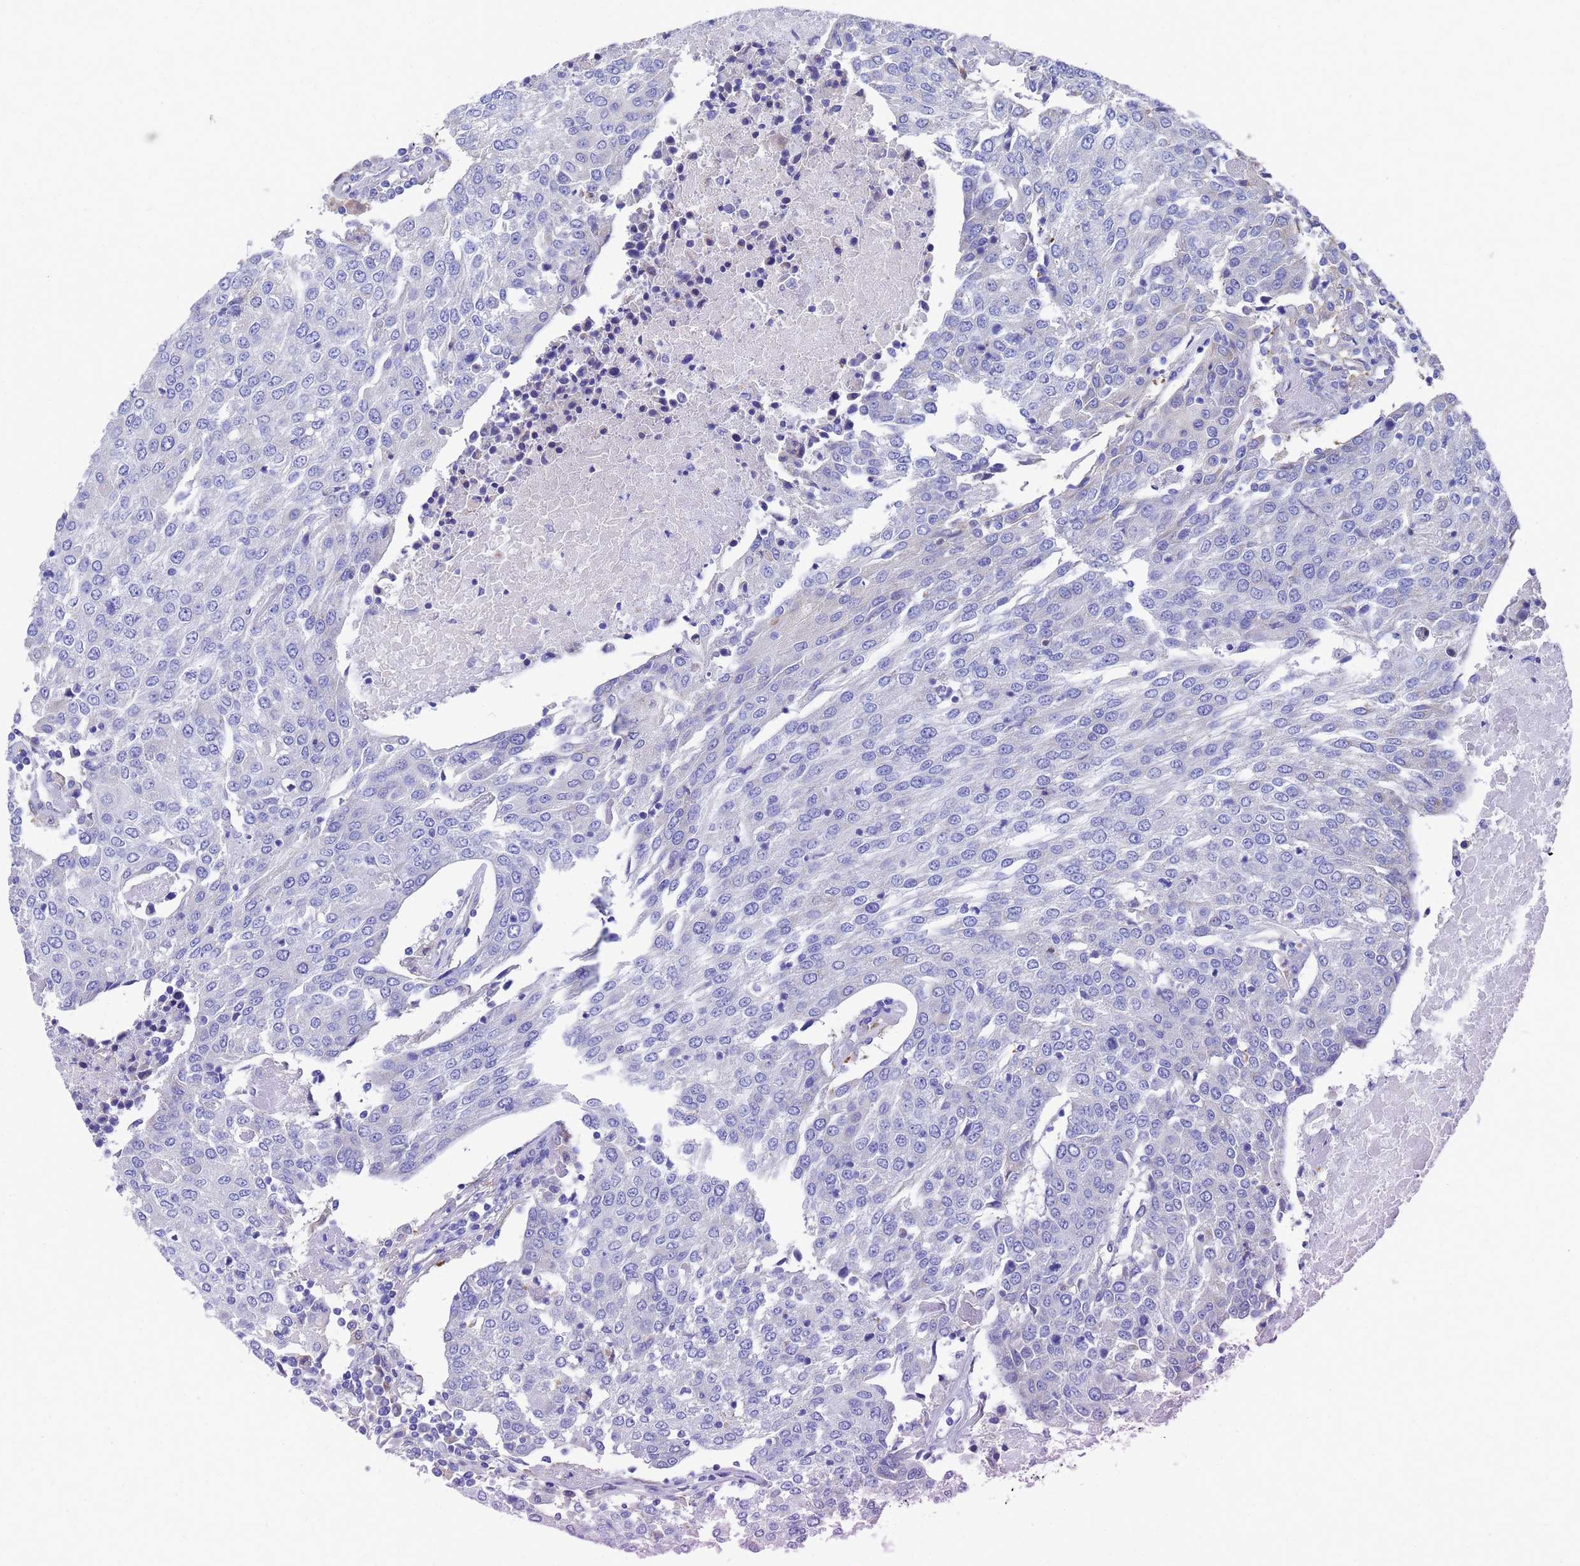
{"staining": {"intensity": "negative", "quantity": "none", "location": "none"}, "tissue": "urothelial cancer", "cell_type": "Tumor cells", "image_type": "cancer", "snomed": [{"axis": "morphology", "description": "Urothelial carcinoma, High grade"}, {"axis": "topography", "description": "Urinary bladder"}], "caption": "The image displays no significant staining in tumor cells of urothelial cancer.", "gene": "TM4SF4", "patient": {"sex": "female", "age": 85}}